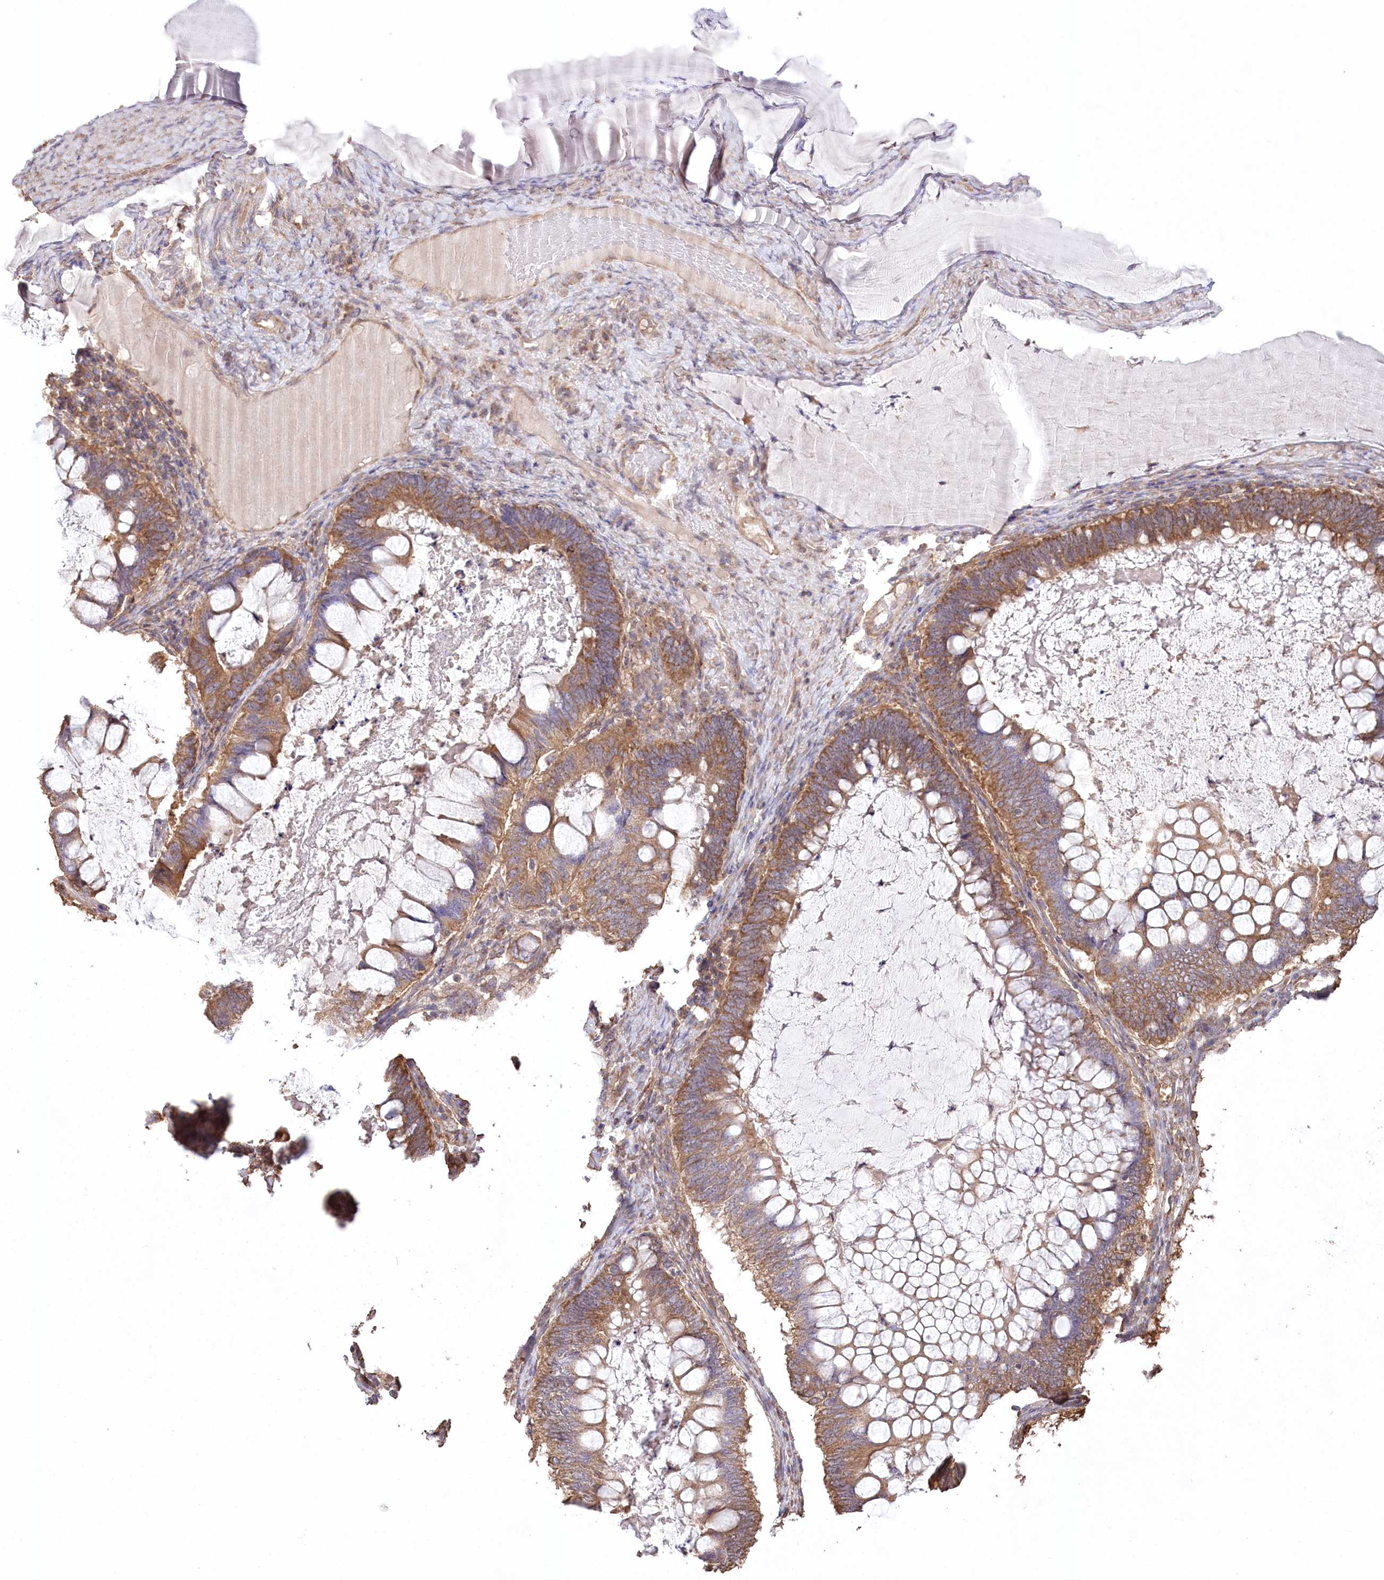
{"staining": {"intensity": "moderate", "quantity": ">75%", "location": "cytoplasmic/membranous"}, "tissue": "ovarian cancer", "cell_type": "Tumor cells", "image_type": "cancer", "snomed": [{"axis": "morphology", "description": "Cystadenocarcinoma, mucinous, NOS"}, {"axis": "topography", "description": "Ovary"}], "caption": "Tumor cells exhibit medium levels of moderate cytoplasmic/membranous expression in approximately >75% of cells in ovarian cancer.", "gene": "PRSS53", "patient": {"sex": "female", "age": 61}}